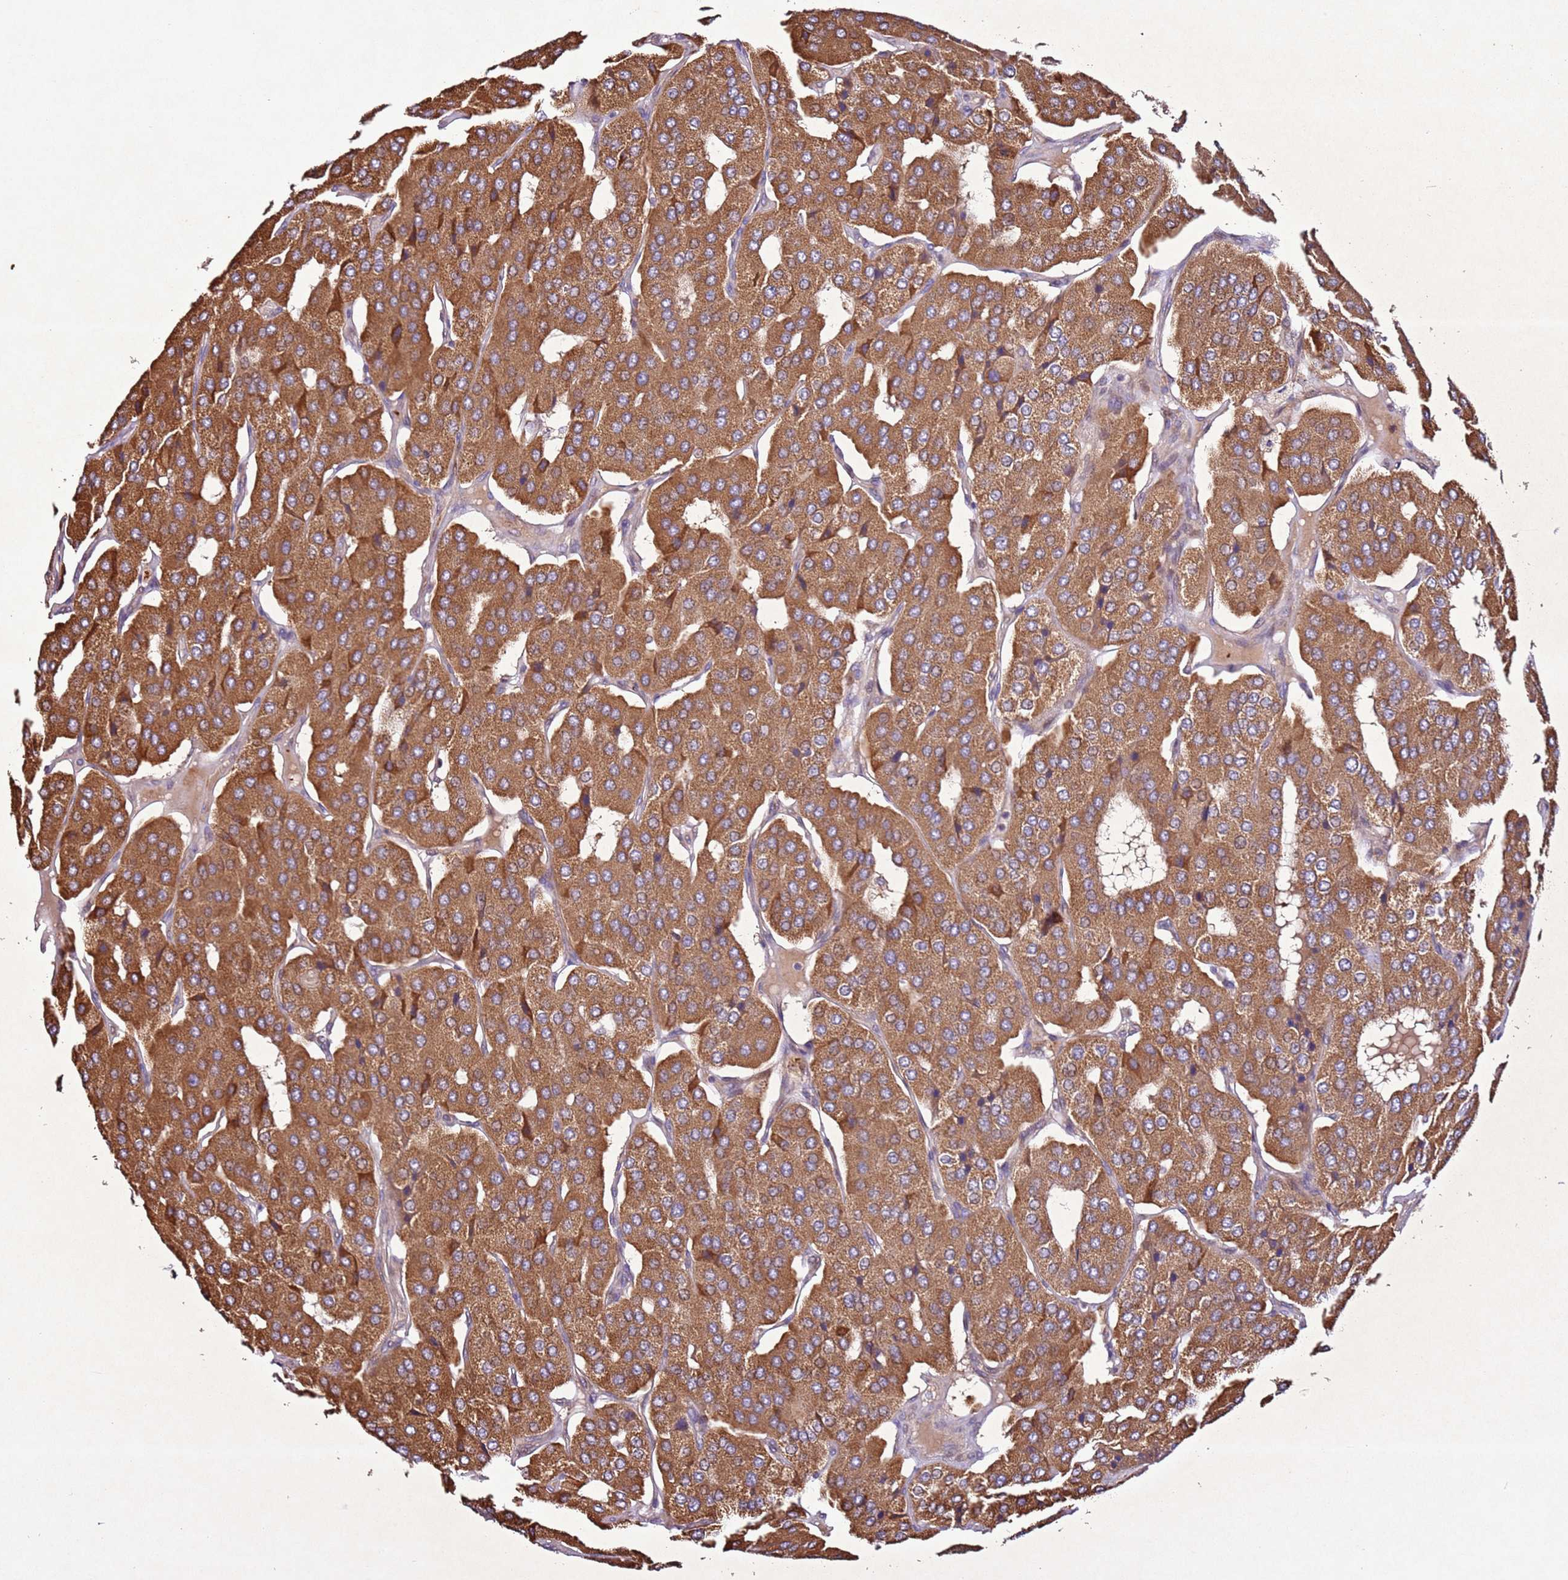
{"staining": {"intensity": "moderate", "quantity": ">75%", "location": "cytoplasmic/membranous"}, "tissue": "parathyroid gland", "cell_type": "Glandular cells", "image_type": "normal", "snomed": [{"axis": "morphology", "description": "Normal tissue, NOS"}, {"axis": "morphology", "description": "Adenoma, NOS"}, {"axis": "topography", "description": "Parathyroid gland"}], "caption": "This photomicrograph shows immunohistochemistry (IHC) staining of benign human parathyroid gland, with medium moderate cytoplasmic/membranous expression in about >75% of glandular cells.", "gene": "PTMA", "patient": {"sex": "female", "age": 86}}